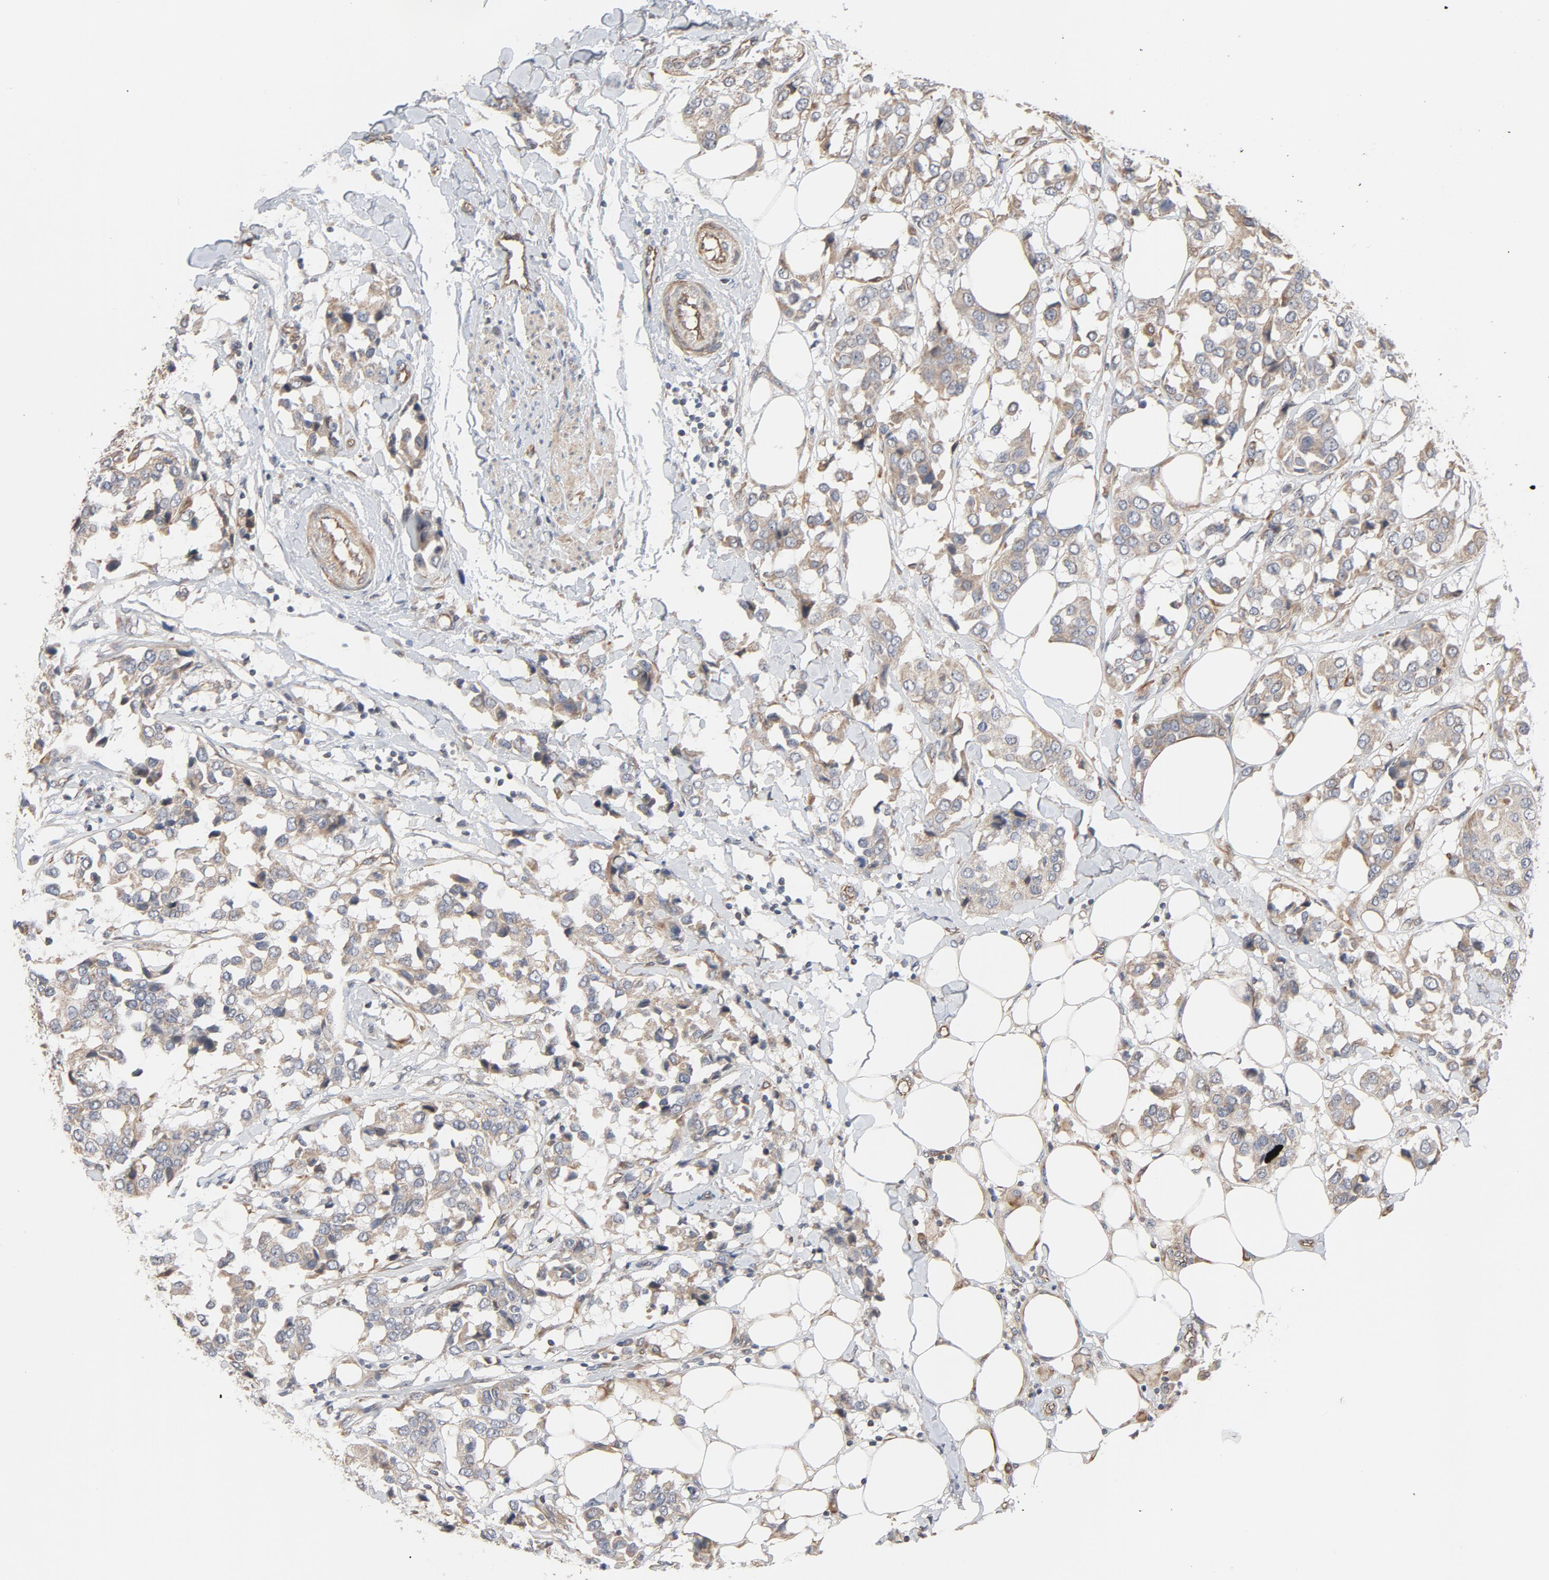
{"staining": {"intensity": "moderate", "quantity": ">75%", "location": "cytoplasmic/membranous"}, "tissue": "breast cancer", "cell_type": "Tumor cells", "image_type": "cancer", "snomed": [{"axis": "morphology", "description": "Duct carcinoma"}, {"axis": "topography", "description": "Breast"}], "caption": "Human breast intraductal carcinoma stained for a protein (brown) displays moderate cytoplasmic/membranous positive staining in about >75% of tumor cells.", "gene": "TRIOBP", "patient": {"sex": "female", "age": 80}}